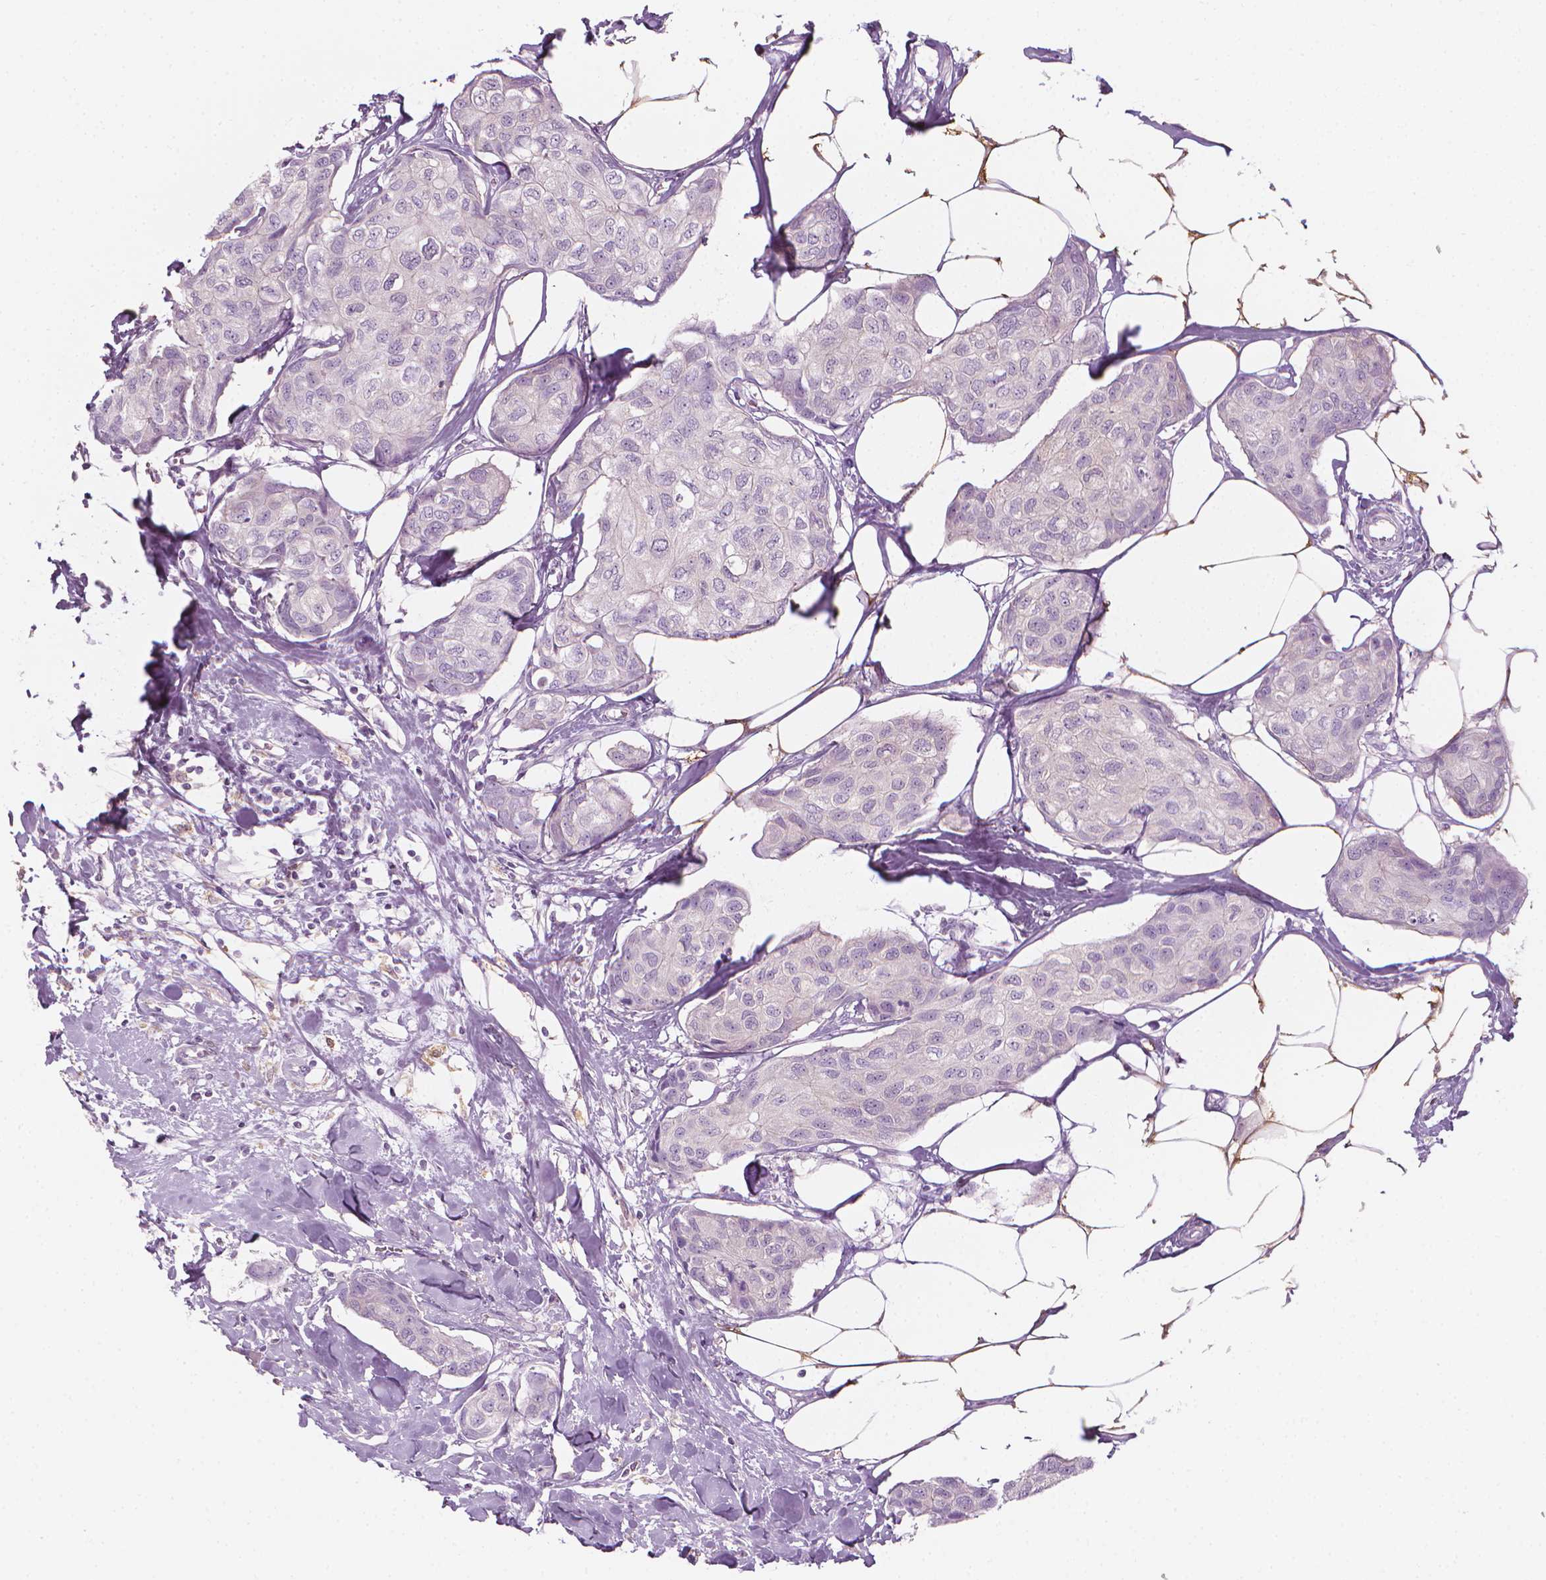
{"staining": {"intensity": "negative", "quantity": "none", "location": "none"}, "tissue": "breast cancer", "cell_type": "Tumor cells", "image_type": "cancer", "snomed": [{"axis": "morphology", "description": "Duct carcinoma"}, {"axis": "topography", "description": "Breast"}], "caption": "An immunohistochemistry (IHC) image of invasive ductal carcinoma (breast) is shown. There is no staining in tumor cells of invasive ductal carcinoma (breast). (DAB (3,3'-diaminobenzidine) IHC with hematoxylin counter stain).", "gene": "SHMT1", "patient": {"sex": "female", "age": 80}}